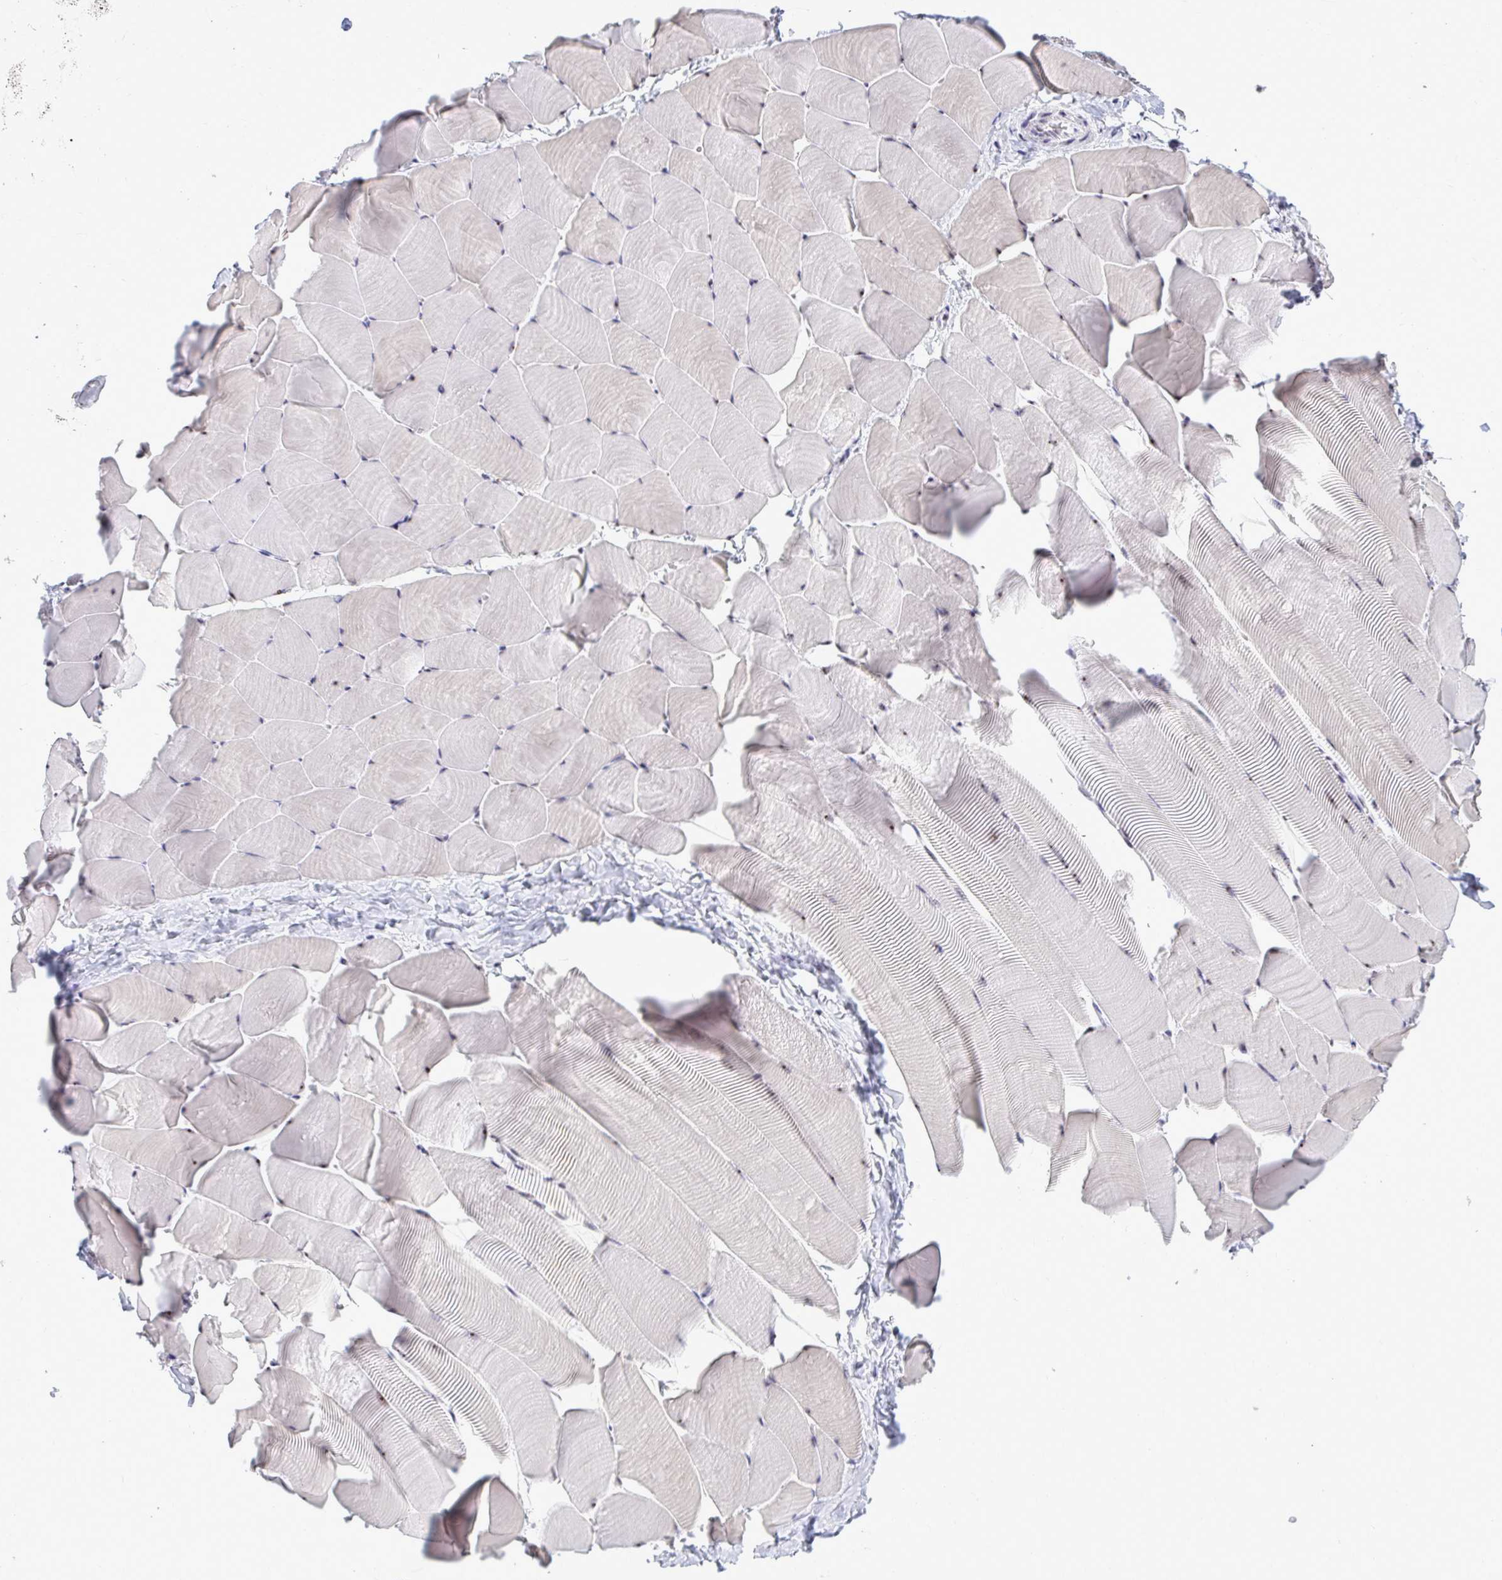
{"staining": {"intensity": "strong", "quantity": "25%-75%", "location": "nuclear"}, "tissue": "skeletal muscle", "cell_type": "Myocytes", "image_type": "normal", "snomed": [{"axis": "morphology", "description": "Normal tissue, NOS"}, {"axis": "topography", "description": "Skeletal muscle"}], "caption": "Immunohistochemical staining of normal skeletal muscle reveals high levels of strong nuclear expression in approximately 25%-75% of myocytes. Using DAB (brown) and hematoxylin (blue) stains, captured at high magnification using brightfield microscopy.", "gene": "PELP1", "patient": {"sex": "male", "age": 25}}